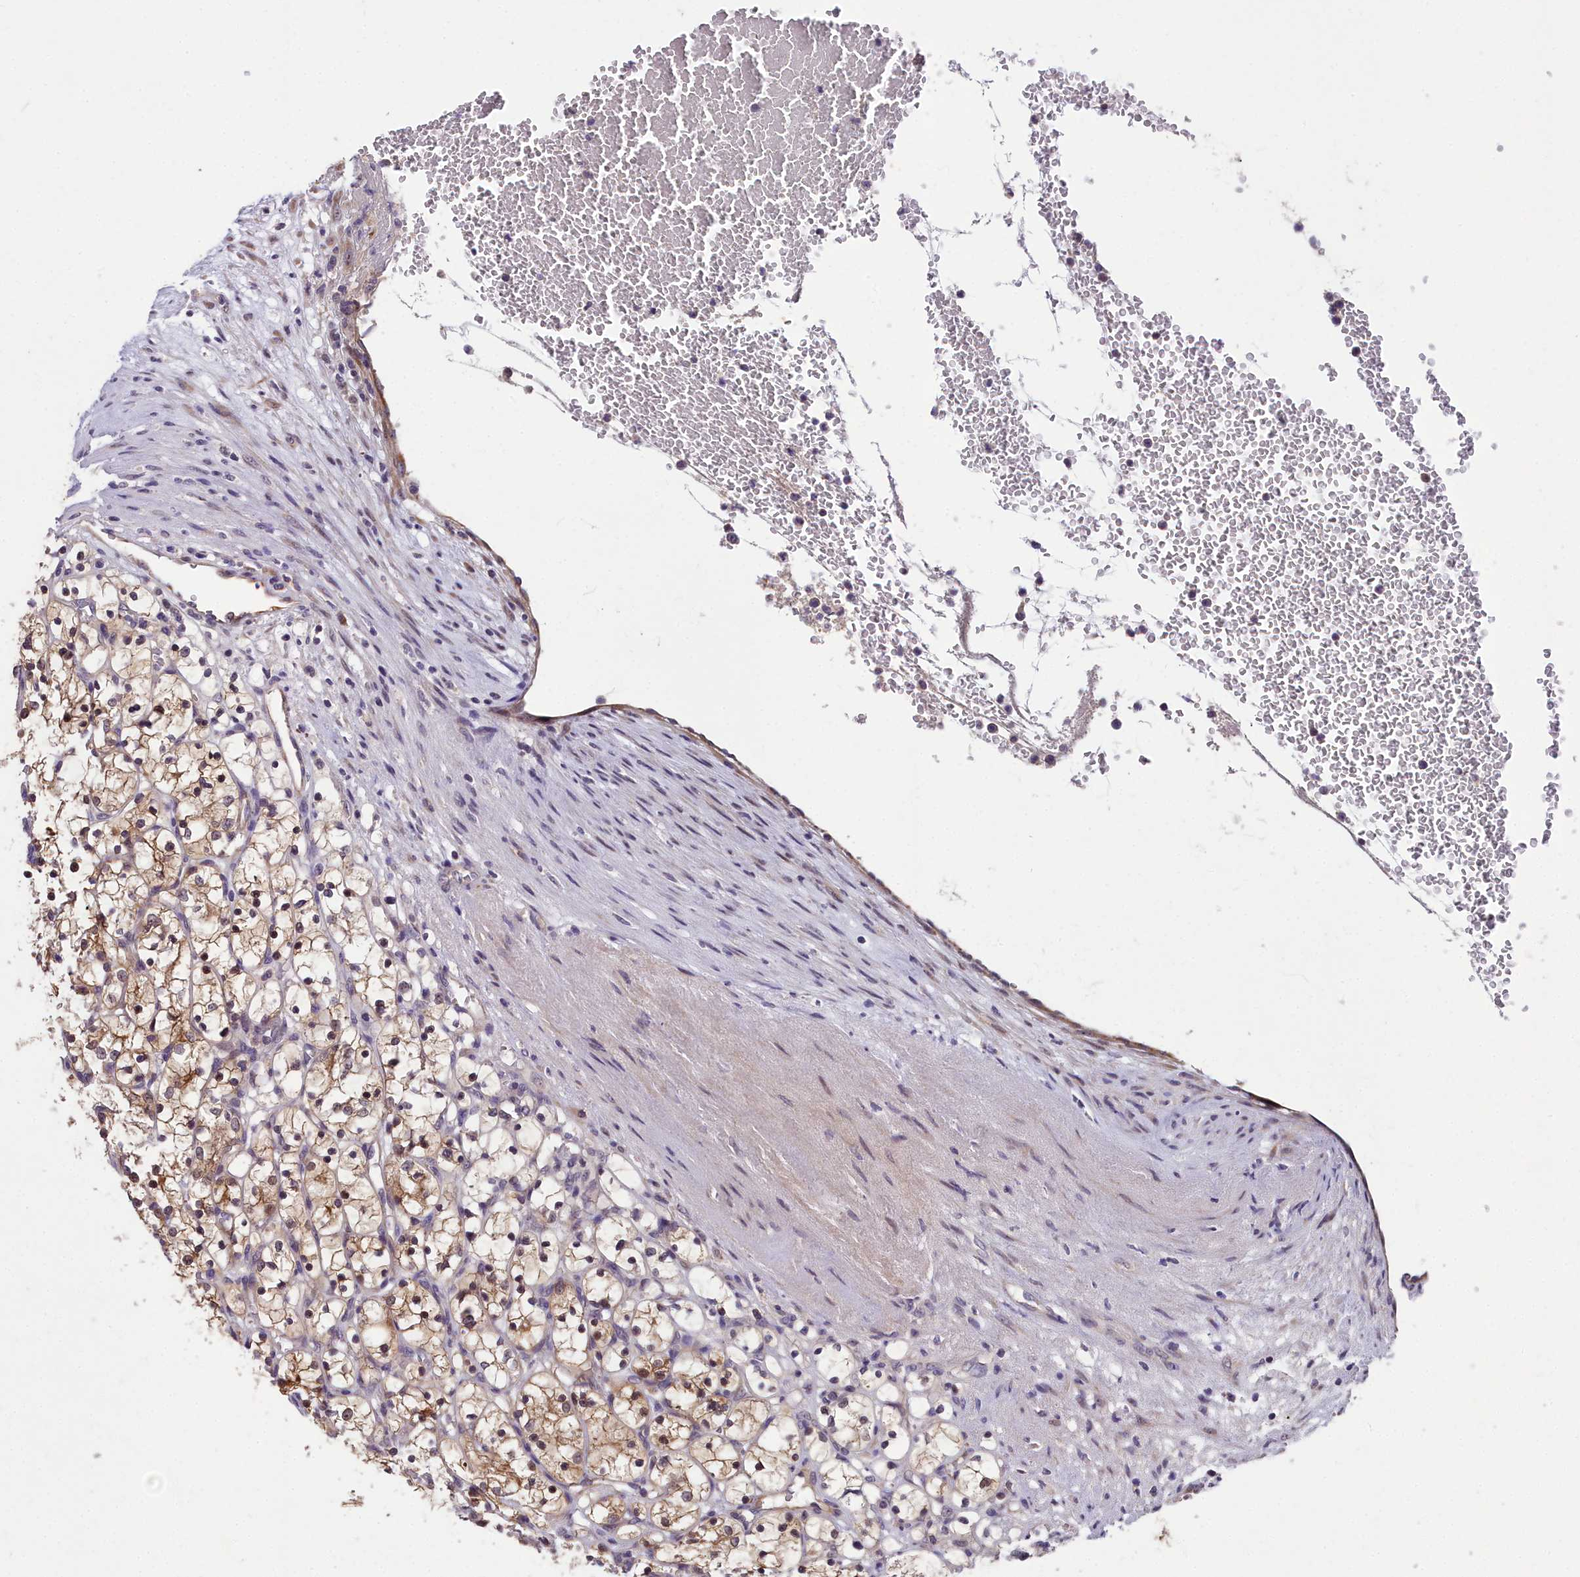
{"staining": {"intensity": "moderate", "quantity": "25%-75%", "location": "cytoplasmic/membranous"}, "tissue": "renal cancer", "cell_type": "Tumor cells", "image_type": "cancer", "snomed": [{"axis": "morphology", "description": "Adenocarcinoma, NOS"}, {"axis": "topography", "description": "Kidney"}], "caption": "Renal adenocarcinoma was stained to show a protein in brown. There is medium levels of moderate cytoplasmic/membranous expression in about 25%-75% of tumor cells. The protein is stained brown, and the nuclei are stained in blue (DAB IHC with brightfield microscopy, high magnification).", "gene": "ZNF333", "patient": {"sex": "female", "age": 69}}